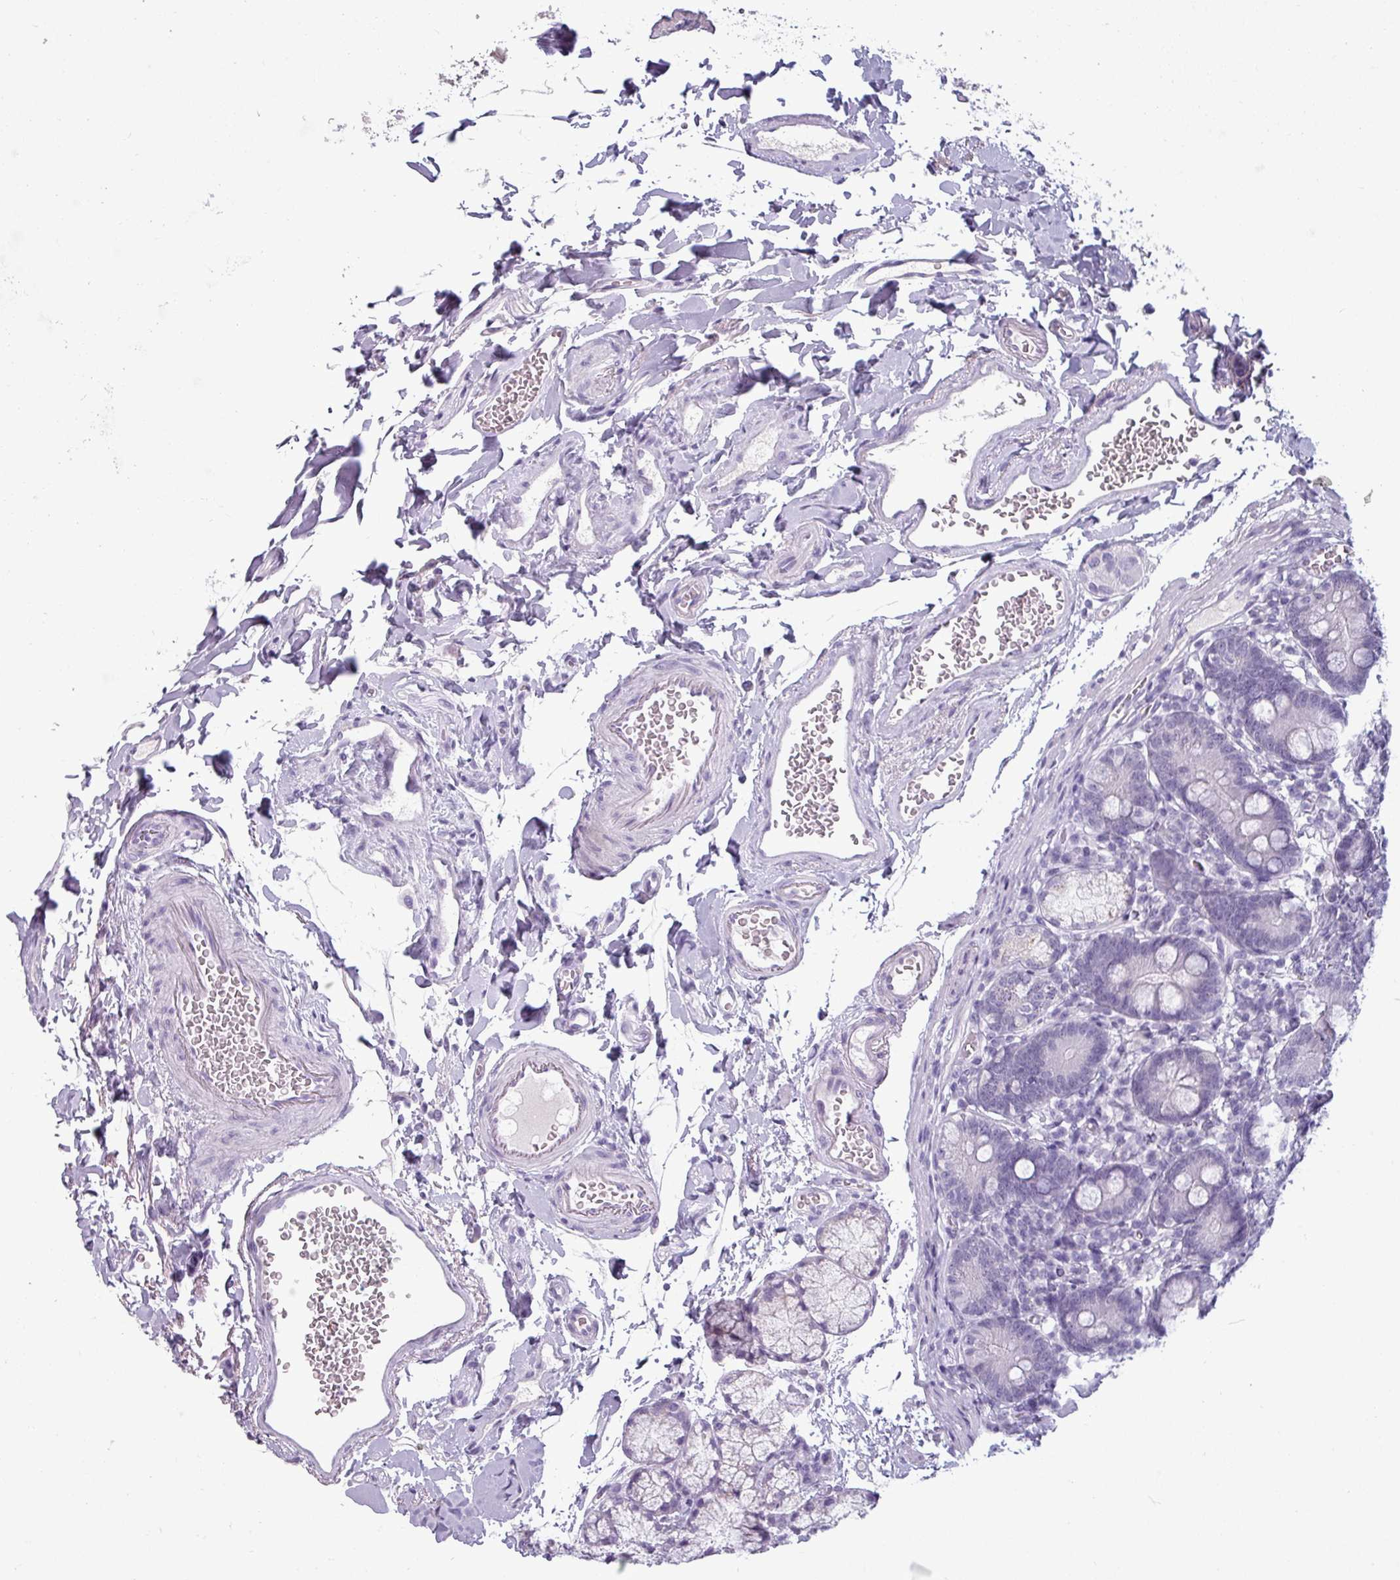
{"staining": {"intensity": "negative", "quantity": "none", "location": "none"}, "tissue": "duodenum", "cell_type": "Glandular cells", "image_type": "normal", "snomed": [{"axis": "morphology", "description": "Normal tissue, NOS"}, {"axis": "topography", "description": "Duodenum"}], "caption": "This photomicrograph is of benign duodenum stained with IHC to label a protein in brown with the nuclei are counter-stained blue. There is no positivity in glandular cells.", "gene": "SLC26A9", "patient": {"sex": "female", "age": 67}}